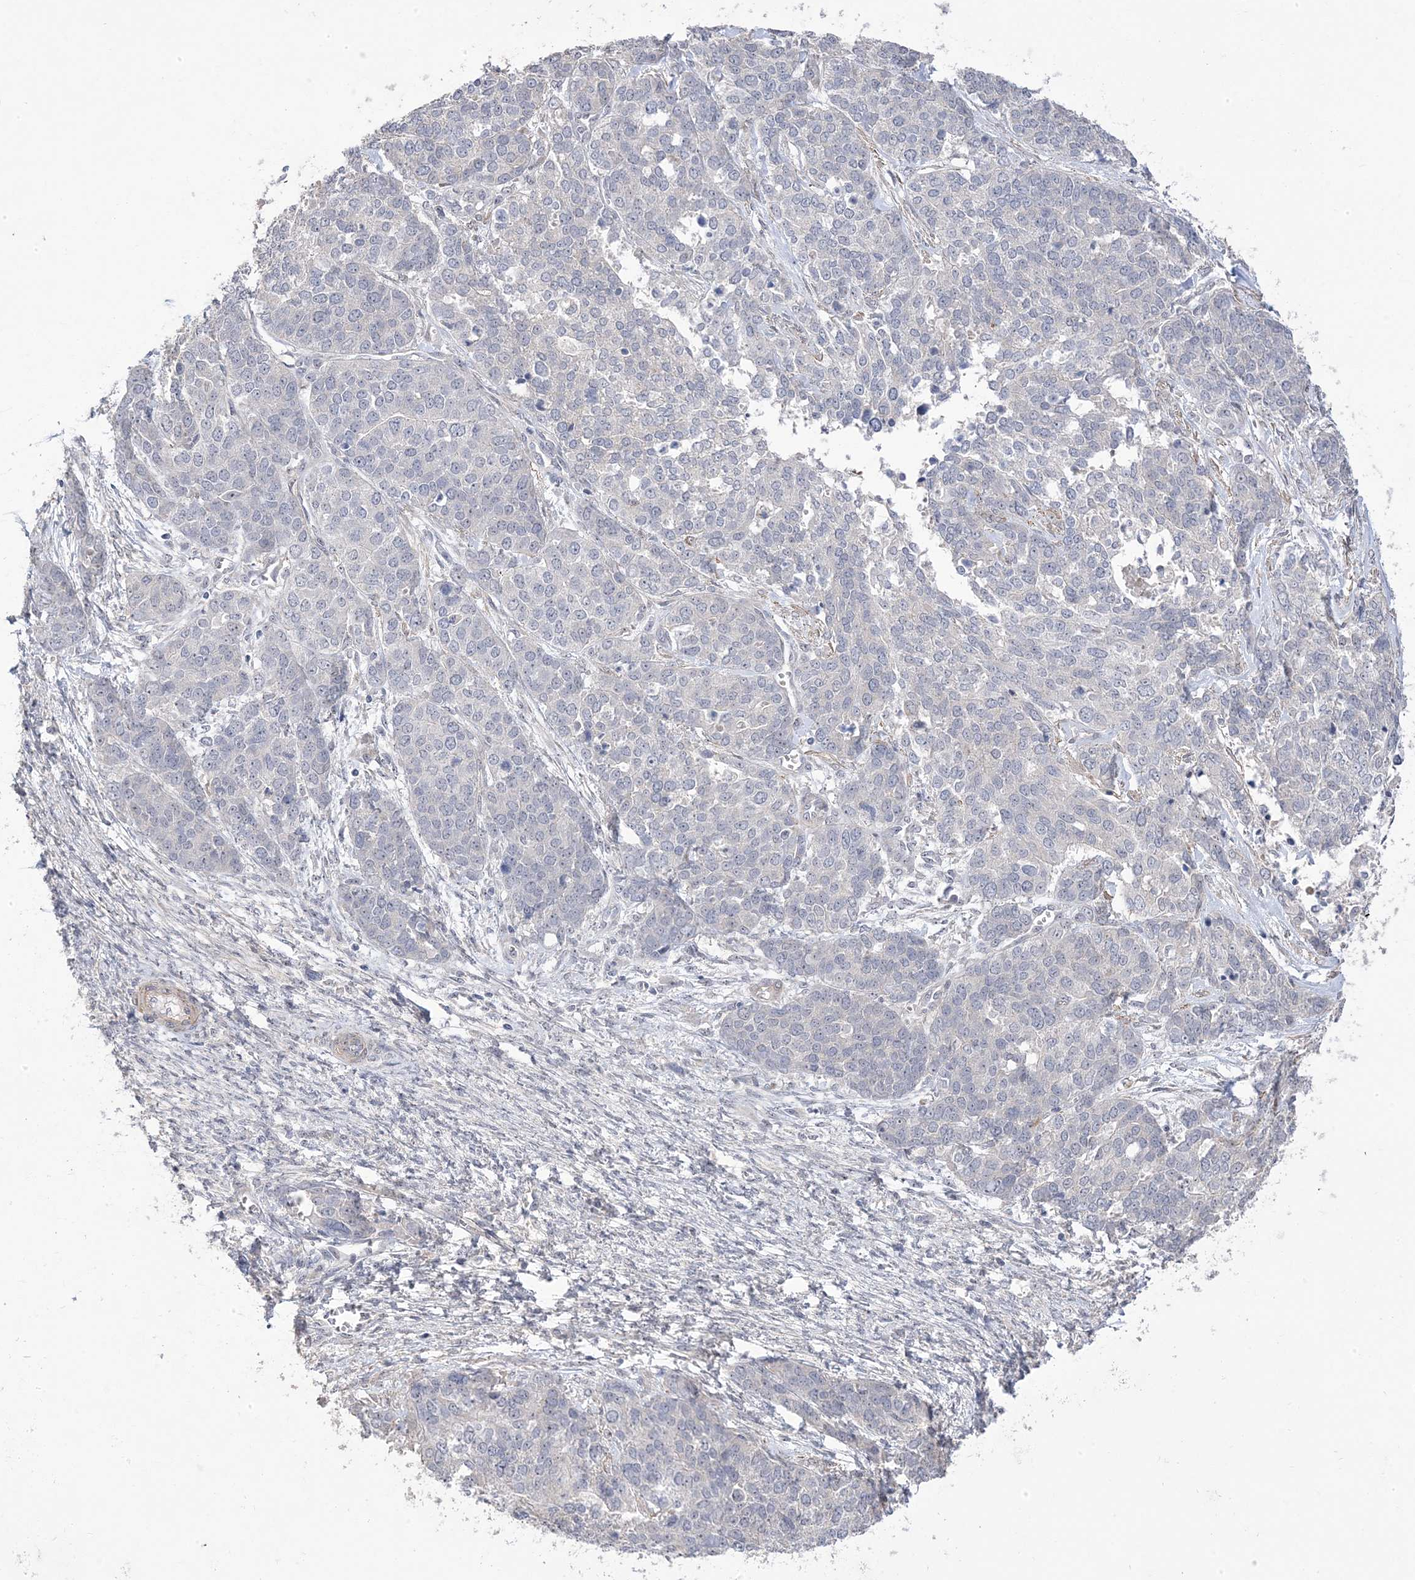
{"staining": {"intensity": "negative", "quantity": "none", "location": "none"}, "tissue": "ovarian cancer", "cell_type": "Tumor cells", "image_type": "cancer", "snomed": [{"axis": "morphology", "description": "Cystadenocarcinoma, serous, NOS"}, {"axis": "topography", "description": "Ovary"}], "caption": "This is an immunohistochemistry (IHC) photomicrograph of human serous cystadenocarcinoma (ovarian). There is no expression in tumor cells.", "gene": "GTPBP6", "patient": {"sex": "female", "age": 44}}